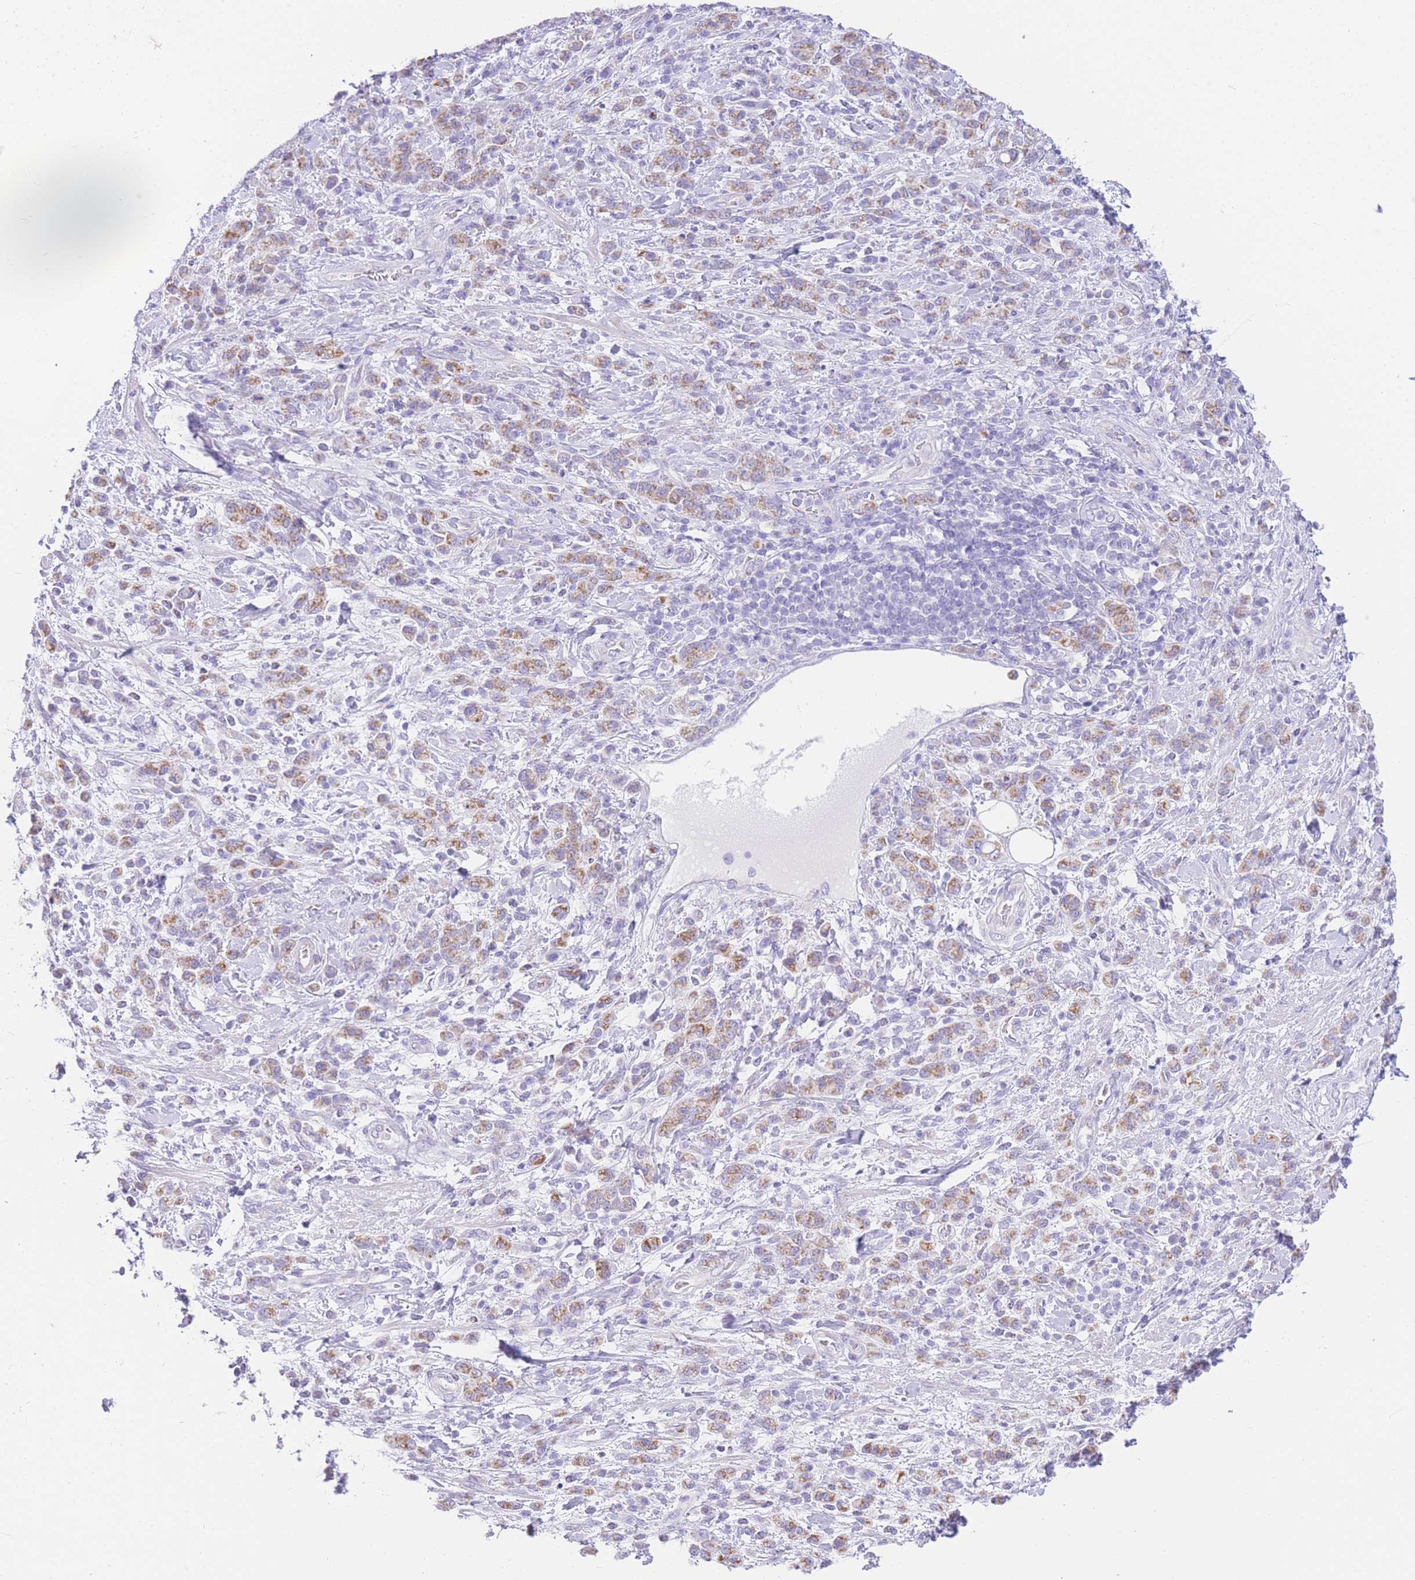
{"staining": {"intensity": "moderate", "quantity": ">75%", "location": "cytoplasmic/membranous"}, "tissue": "stomach cancer", "cell_type": "Tumor cells", "image_type": "cancer", "snomed": [{"axis": "morphology", "description": "Adenocarcinoma, NOS"}, {"axis": "topography", "description": "Stomach"}], "caption": "Immunohistochemical staining of stomach adenocarcinoma reveals medium levels of moderate cytoplasmic/membranous staining in about >75% of tumor cells. The staining was performed using DAB to visualize the protein expression in brown, while the nuclei were stained in blue with hematoxylin (Magnification: 20x).", "gene": "ACSM4", "patient": {"sex": "male", "age": 77}}